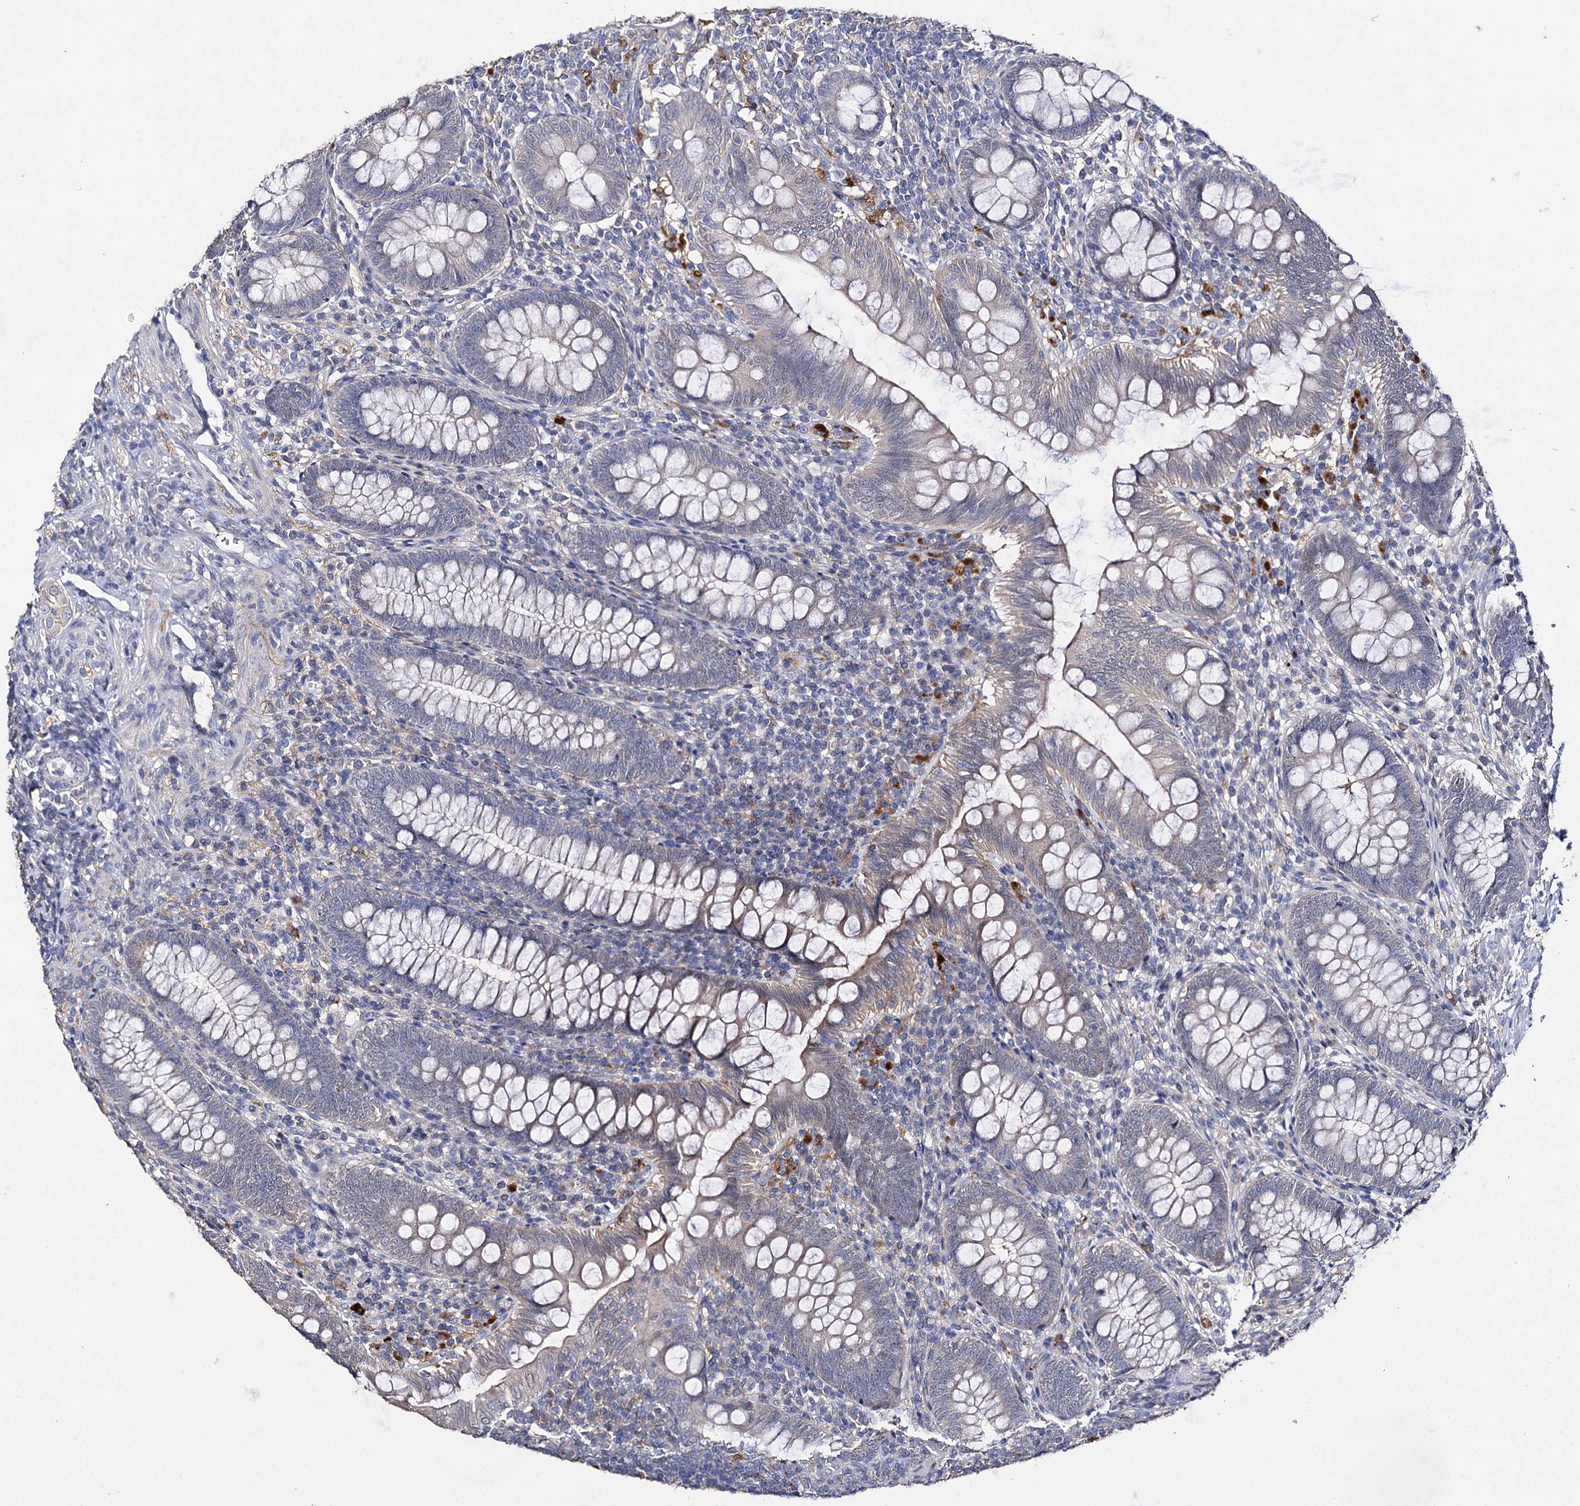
{"staining": {"intensity": "negative", "quantity": "none", "location": "none"}, "tissue": "appendix", "cell_type": "Glandular cells", "image_type": "normal", "snomed": [{"axis": "morphology", "description": "Normal tissue, NOS"}, {"axis": "topography", "description": "Appendix"}], "caption": "Immunohistochemical staining of benign human appendix reveals no significant expression in glandular cells.", "gene": "DNAH6", "patient": {"sex": "male", "age": 14}}